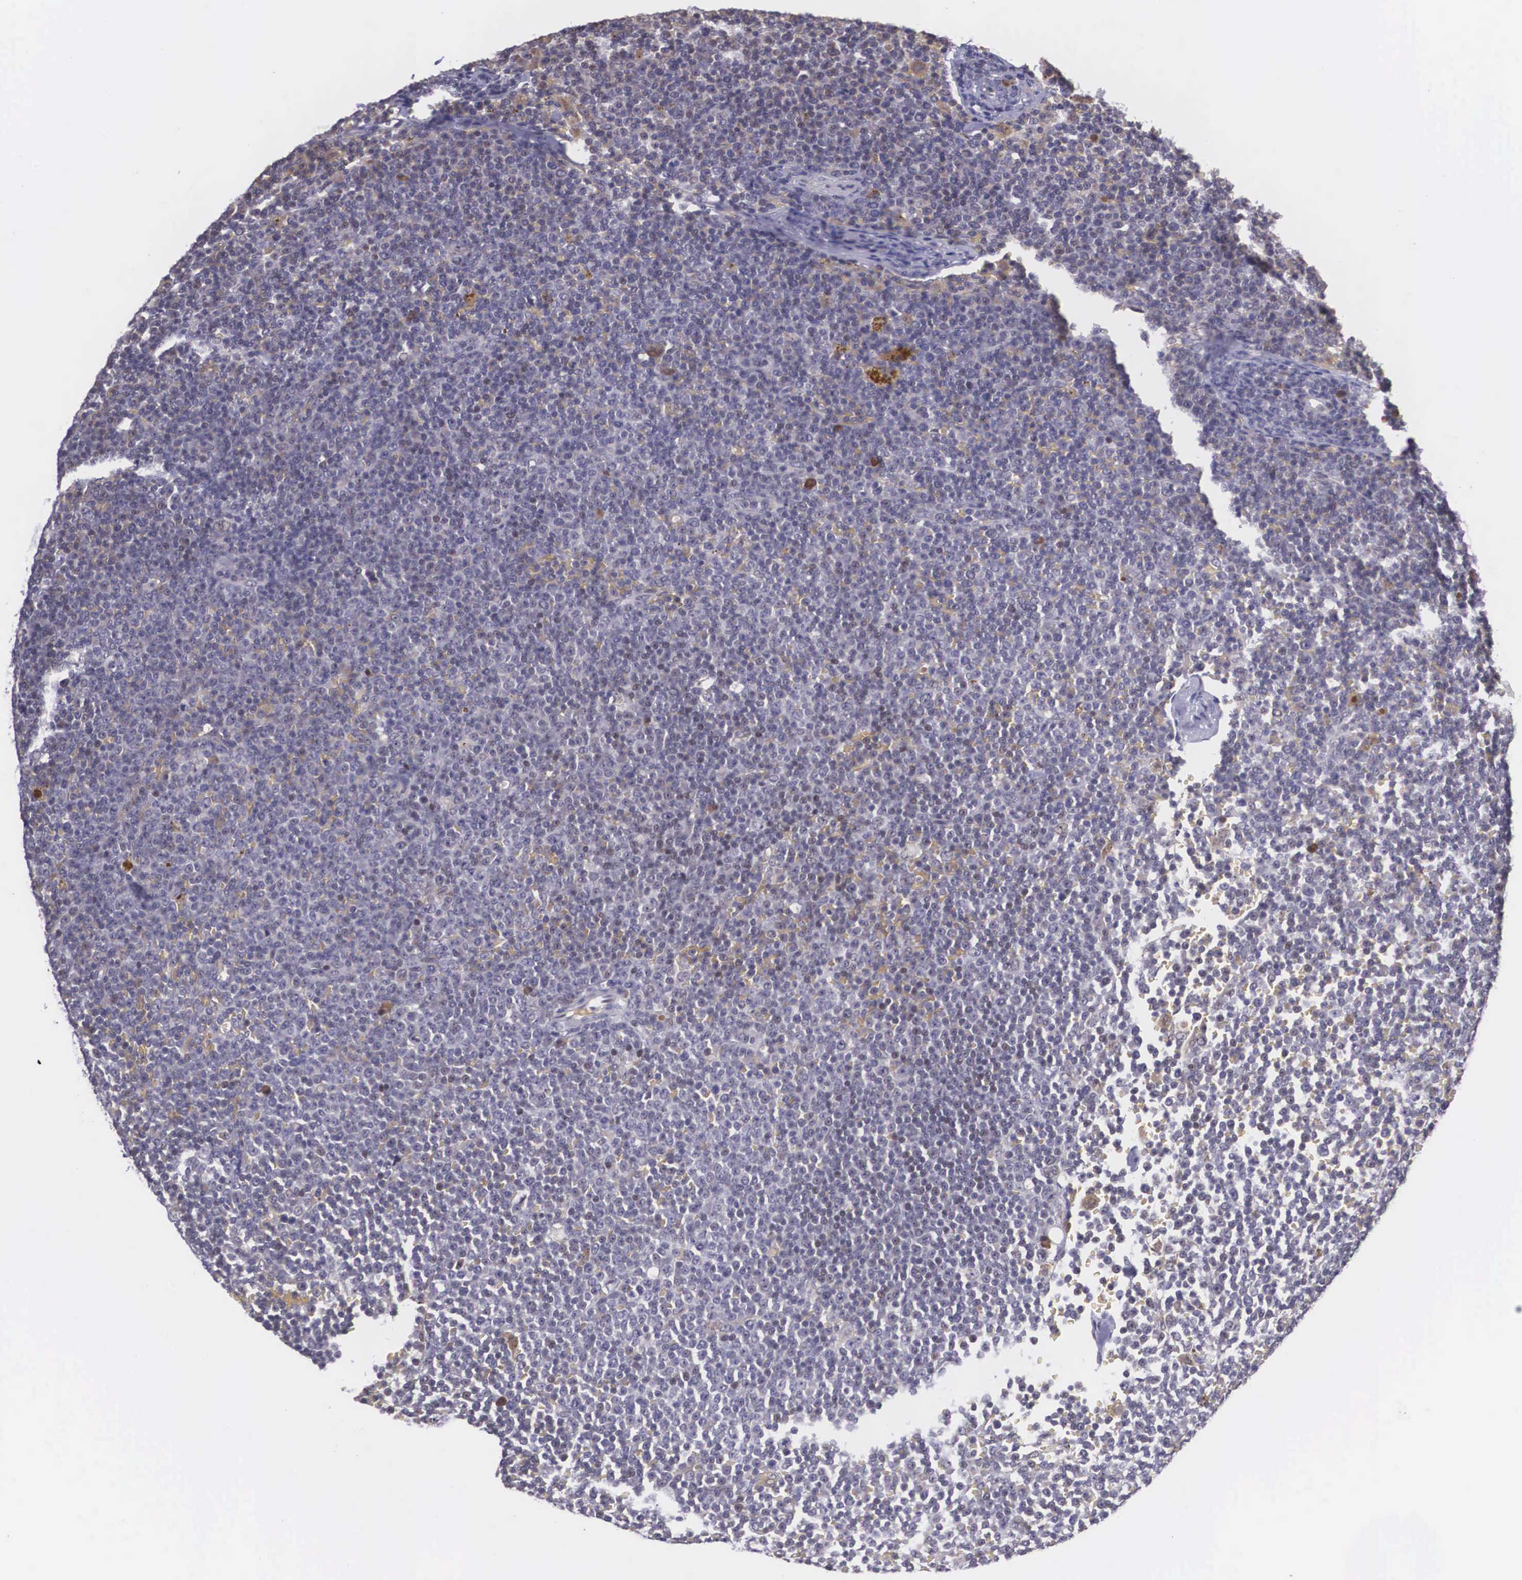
{"staining": {"intensity": "negative", "quantity": "none", "location": "none"}, "tissue": "lymphoma", "cell_type": "Tumor cells", "image_type": "cancer", "snomed": [{"axis": "morphology", "description": "Malignant lymphoma, non-Hodgkin's type, Low grade"}, {"axis": "topography", "description": "Lymph node"}], "caption": "This micrograph is of low-grade malignant lymphoma, non-Hodgkin's type stained with immunohistochemistry to label a protein in brown with the nuclei are counter-stained blue. There is no expression in tumor cells.", "gene": "SLC25A21", "patient": {"sex": "male", "age": 50}}